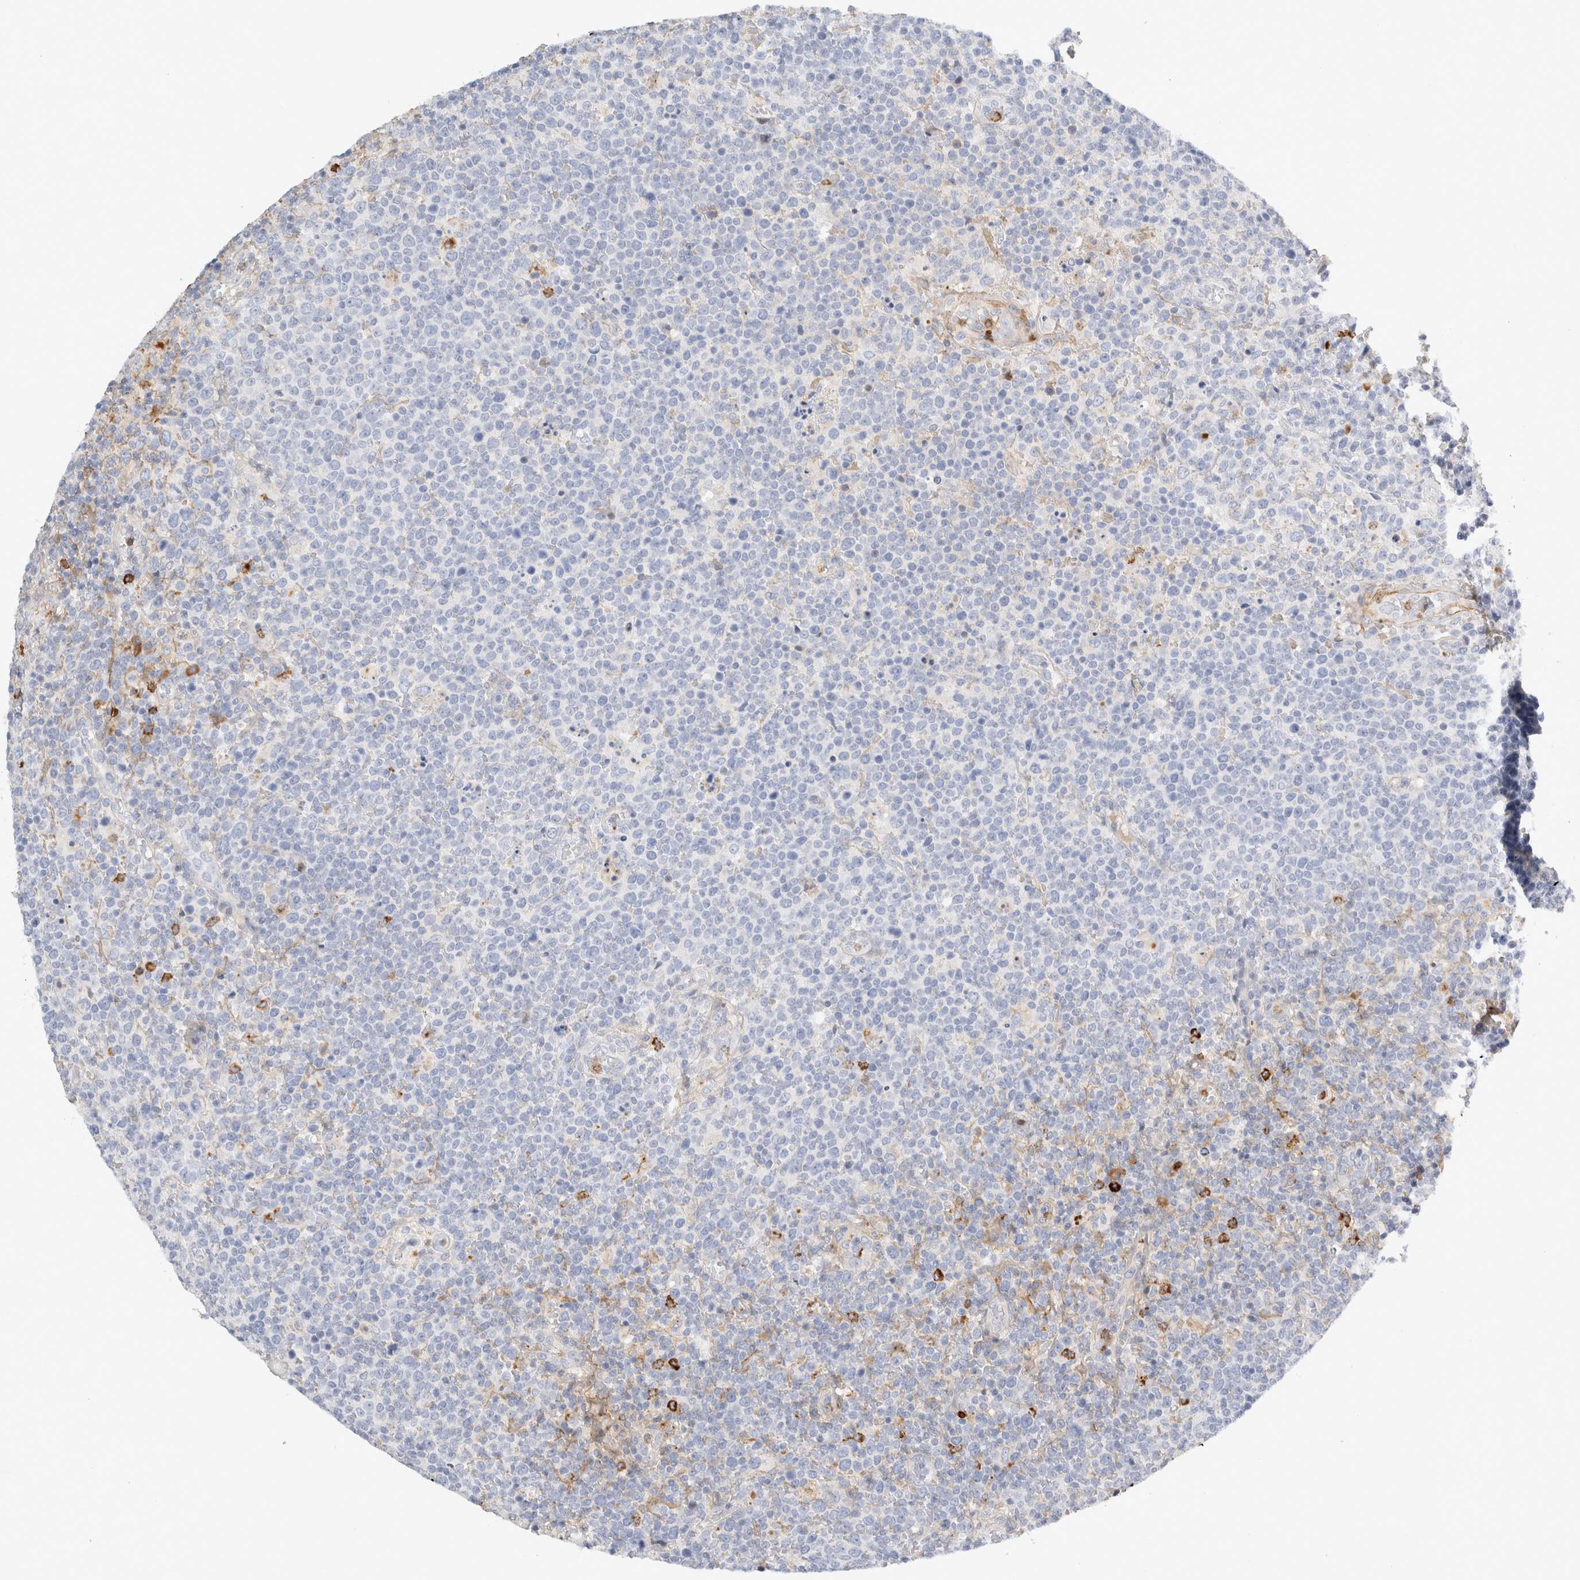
{"staining": {"intensity": "negative", "quantity": "none", "location": "none"}, "tissue": "lymphoma", "cell_type": "Tumor cells", "image_type": "cancer", "snomed": [{"axis": "morphology", "description": "Malignant lymphoma, non-Hodgkin's type, High grade"}, {"axis": "topography", "description": "Lymph node"}], "caption": "Protein analysis of lymphoma displays no significant positivity in tumor cells. (DAB immunohistochemistry (IHC) visualized using brightfield microscopy, high magnification).", "gene": "FGL2", "patient": {"sex": "male", "age": 61}}